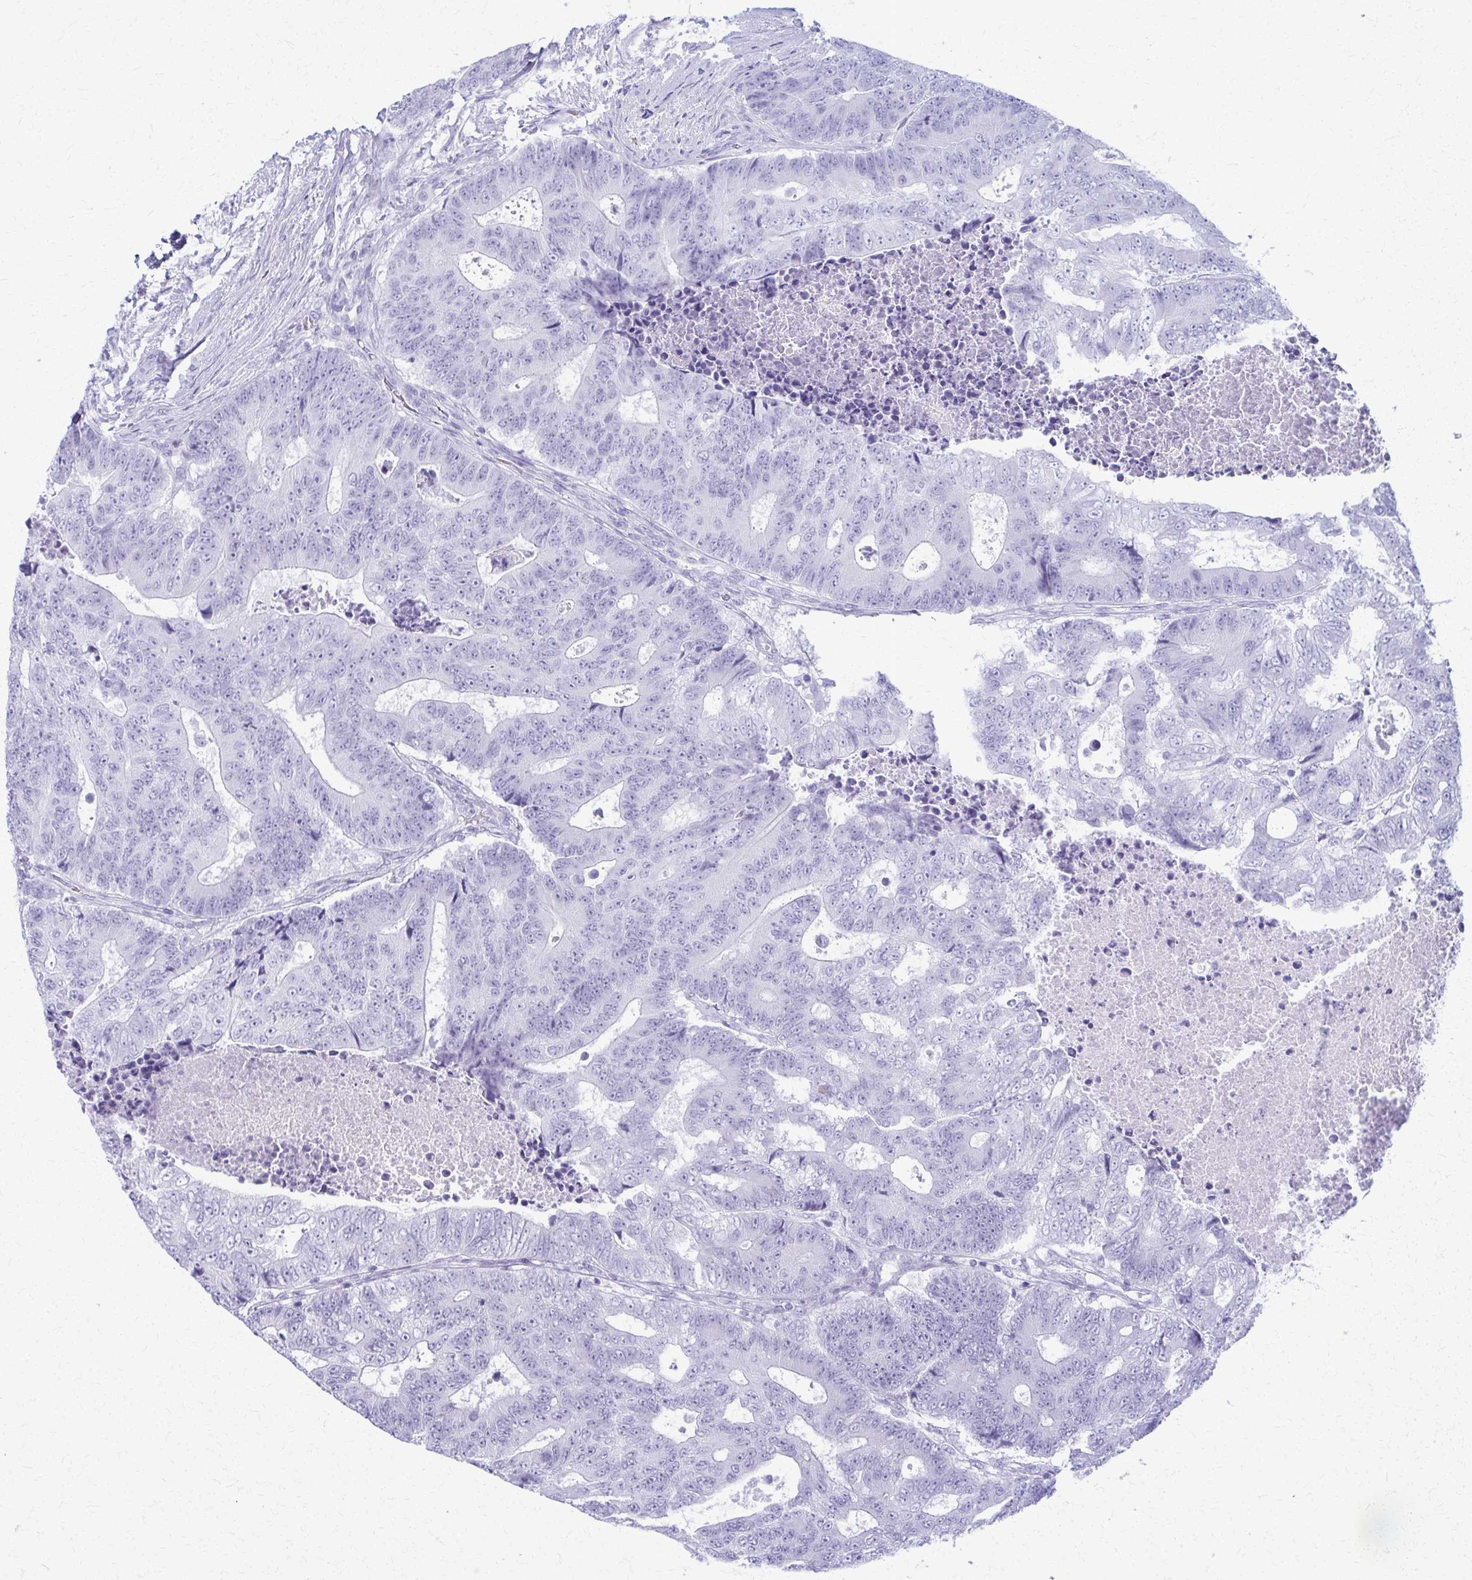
{"staining": {"intensity": "negative", "quantity": "none", "location": "none"}, "tissue": "colorectal cancer", "cell_type": "Tumor cells", "image_type": "cancer", "snomed": [{"axis": "morphology", "description": "Adenocarcinoma, NOS"}, {"axis": "topography", "description": "Colon"}], "caption": "DAB (3,3'-diaminobenzidine) immunohistochemical staining of colorectal adenocarcinoma displays no significant staining in tumor cells. Brightfield microscopy of IHC stained with DAB (brown) and hematoxylin (blue), captured at high magnification.", "gene": "ACSM2B", "patient": {"sex": "female", "age": 48}}